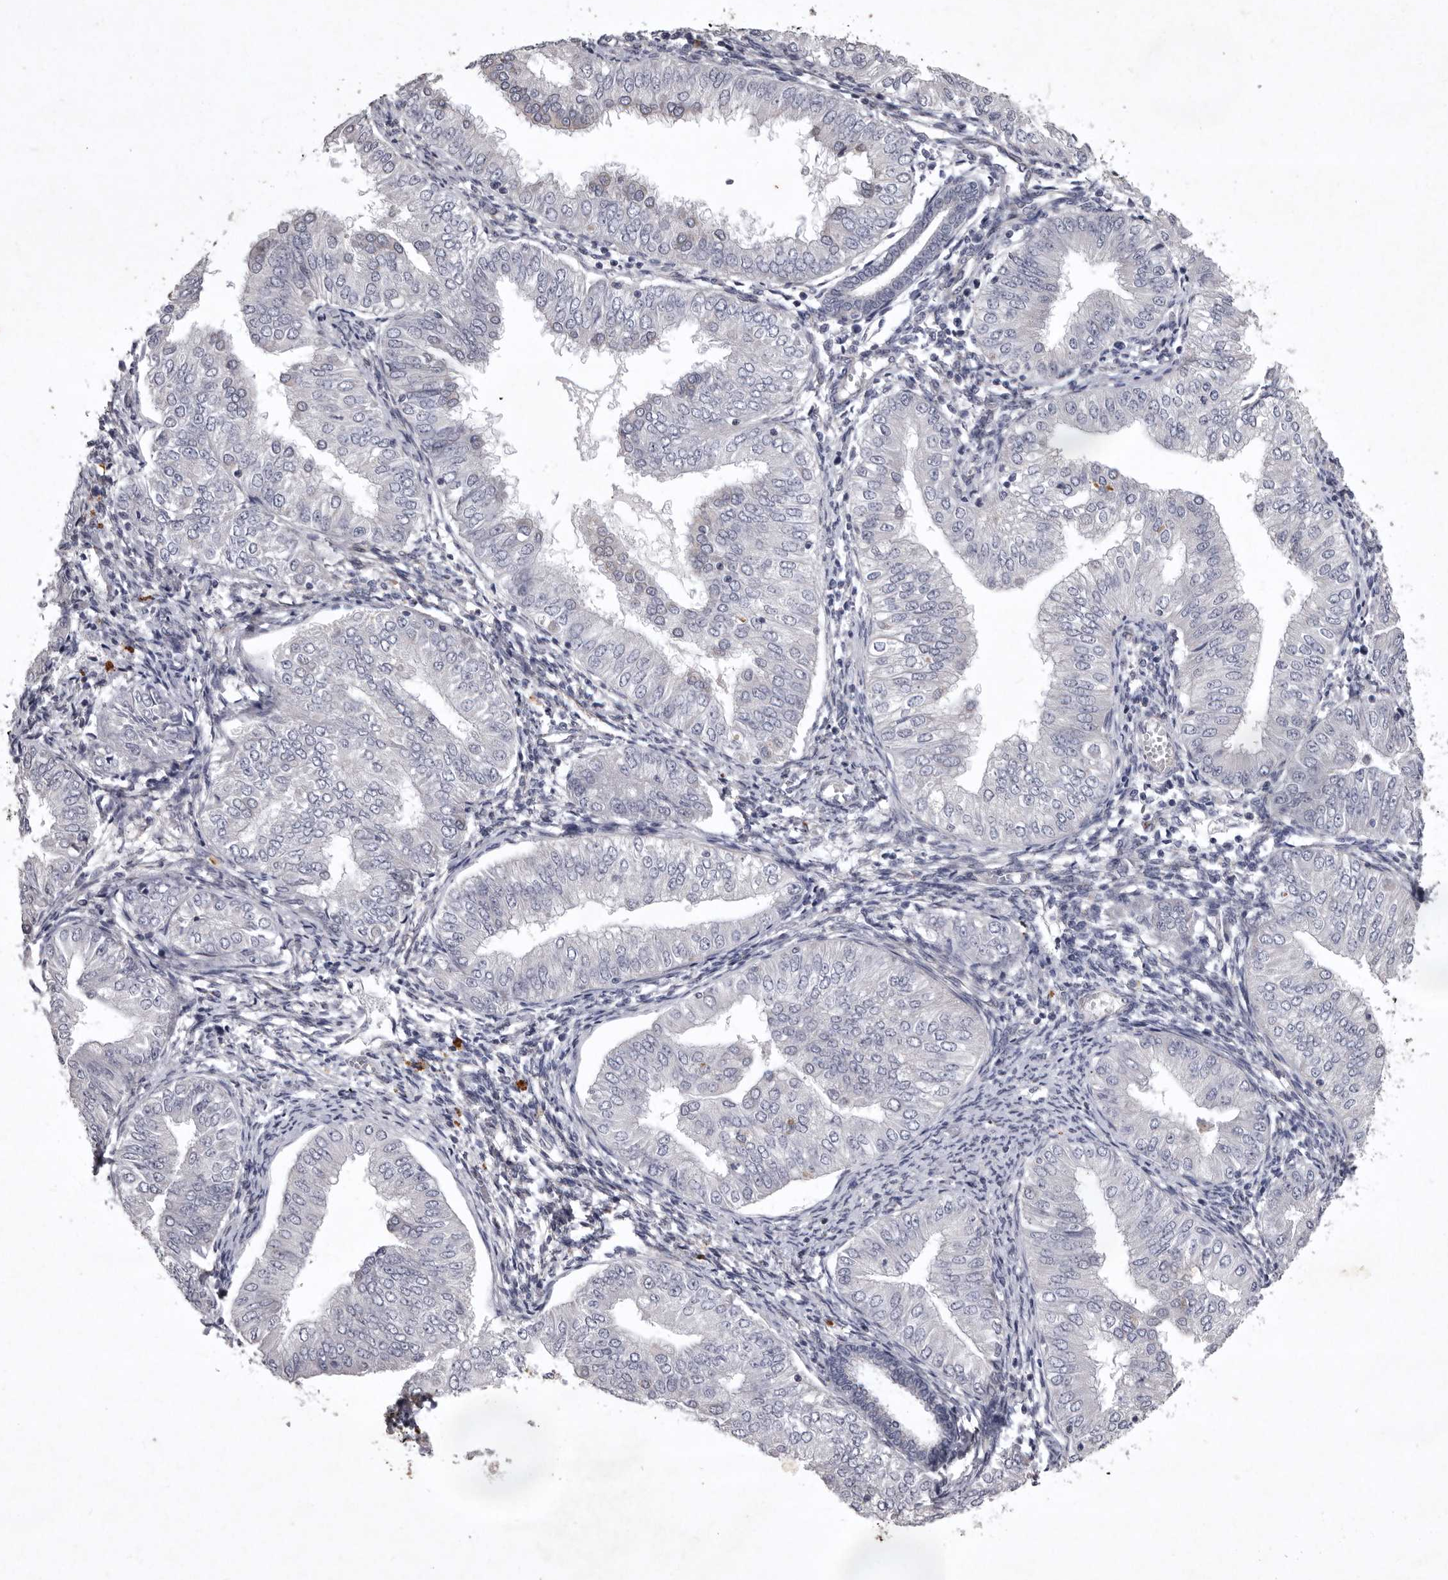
{"staining": {"intensity": "negative", "quantity": "none", "location": "none"}, "tissue": "endometrial cancer", "cell_type": "Tumor cells", "image_type": "cancer", "snomed": [{"axis": "morphology", "description": "Normal tissue, NOS"}, {"axis": "morphology", "description": "Adenocarcinoma, NOS"}, {"axis": "topography", "description": "Endometrium"}], "caption": "This is a photomicrograph of immunohistochemistry staining of endometrial cancer (adenocarcinoma), which shows no positivity in tumor cells.", "gene": "NKAIN4", "patient": {"sex": "female", "age": 53}}